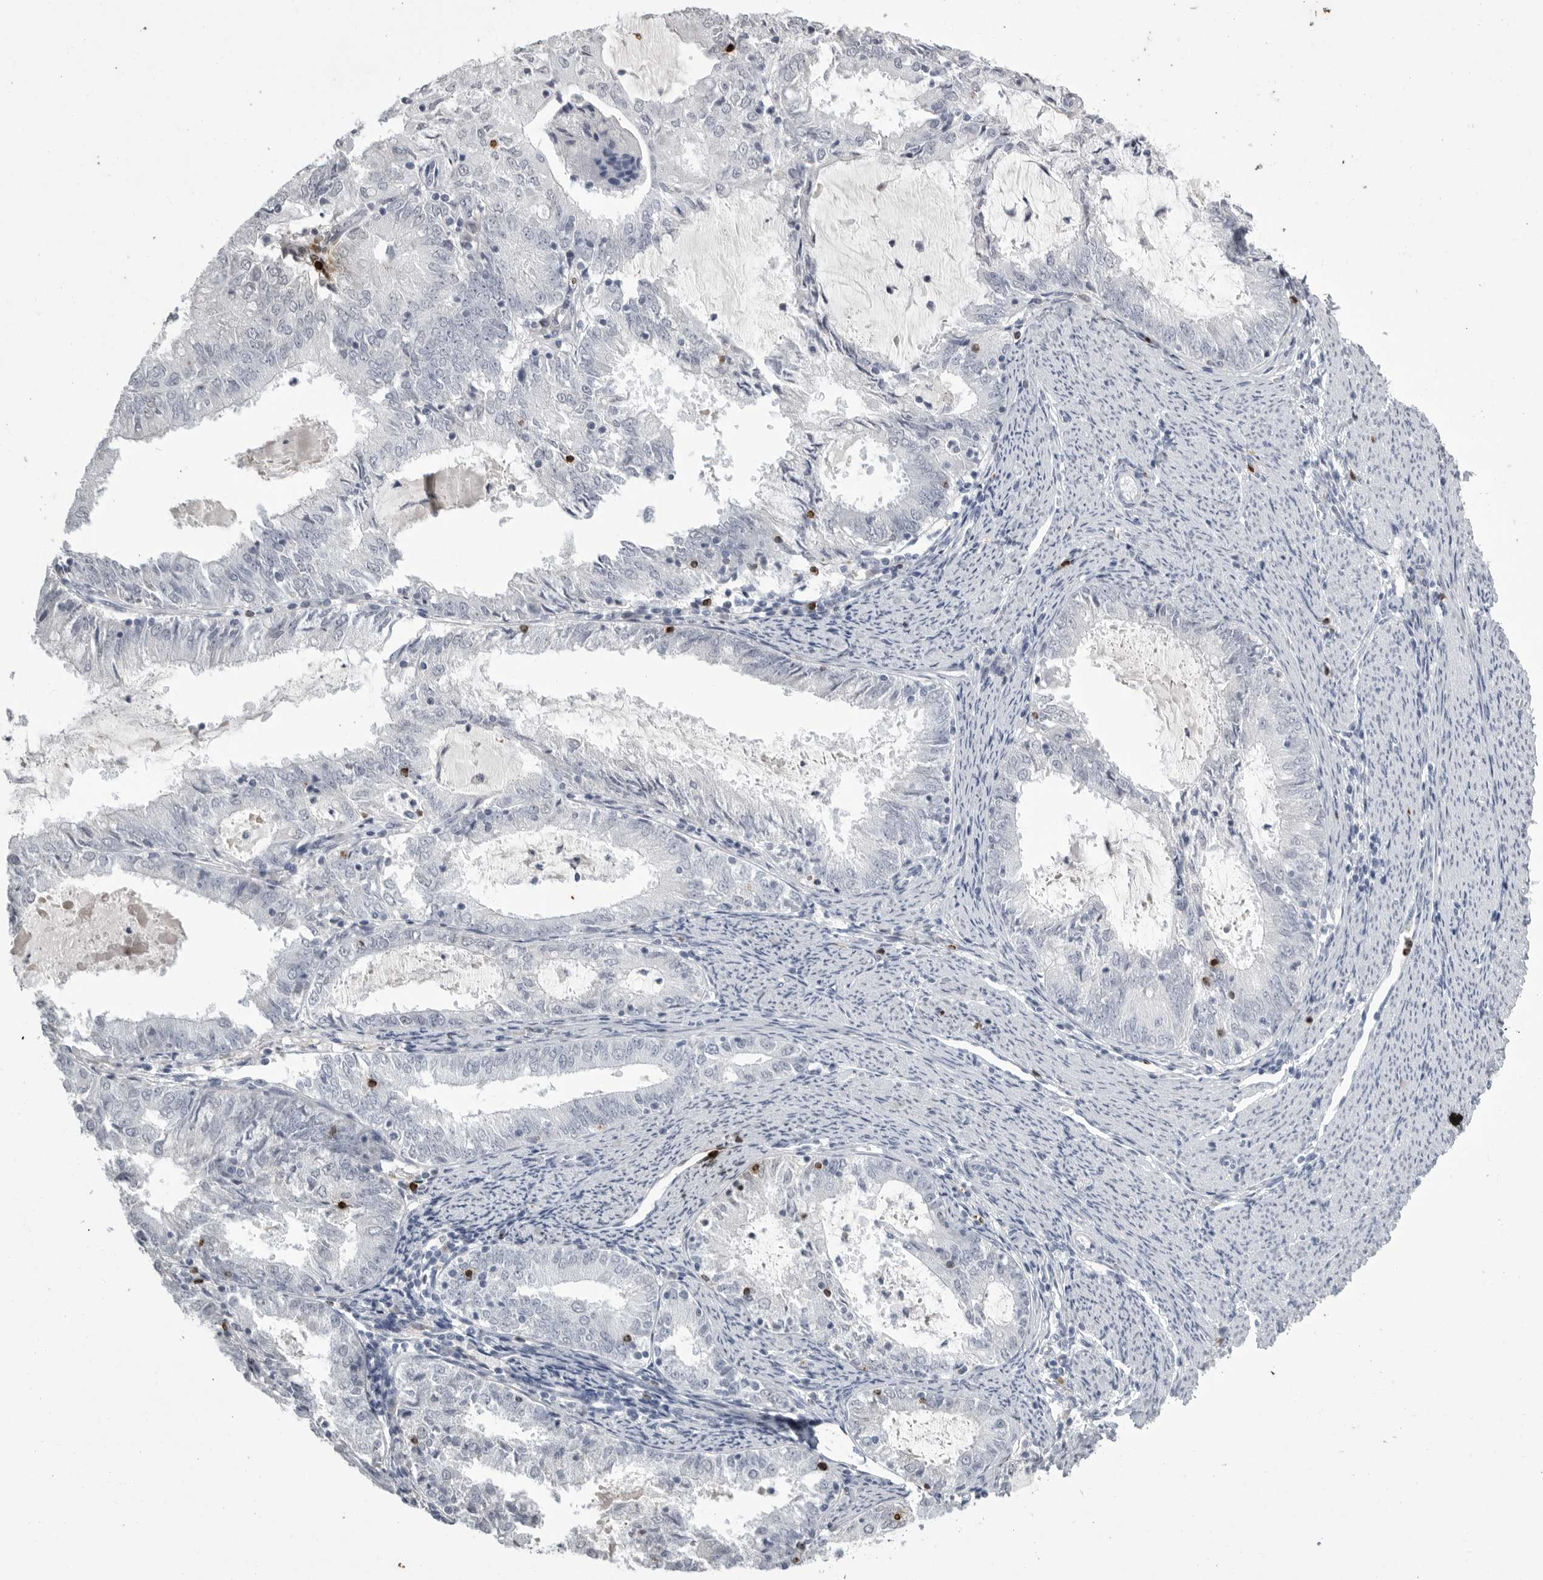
{"staining": {"intensity": "negative", "quantity": "none", "location": "none"}, "tissue": "endometrial cancer", "cell_type": "Tumor cells", "image_type": "cancer", "snomed": [{"axis": "morphology", "description": "Adenocarcinoma, NOS"}, {"axis": "topography", "description": "Endometrium"}], "caption": "Immunohistochemistry (IHC) micrograph of human endometrial adenocarcinoma stained for a protein (brown), which exhibits no staining in tumor cells.", "gene": "GNLY", "patient": {"sex": "female", "age": 57}}